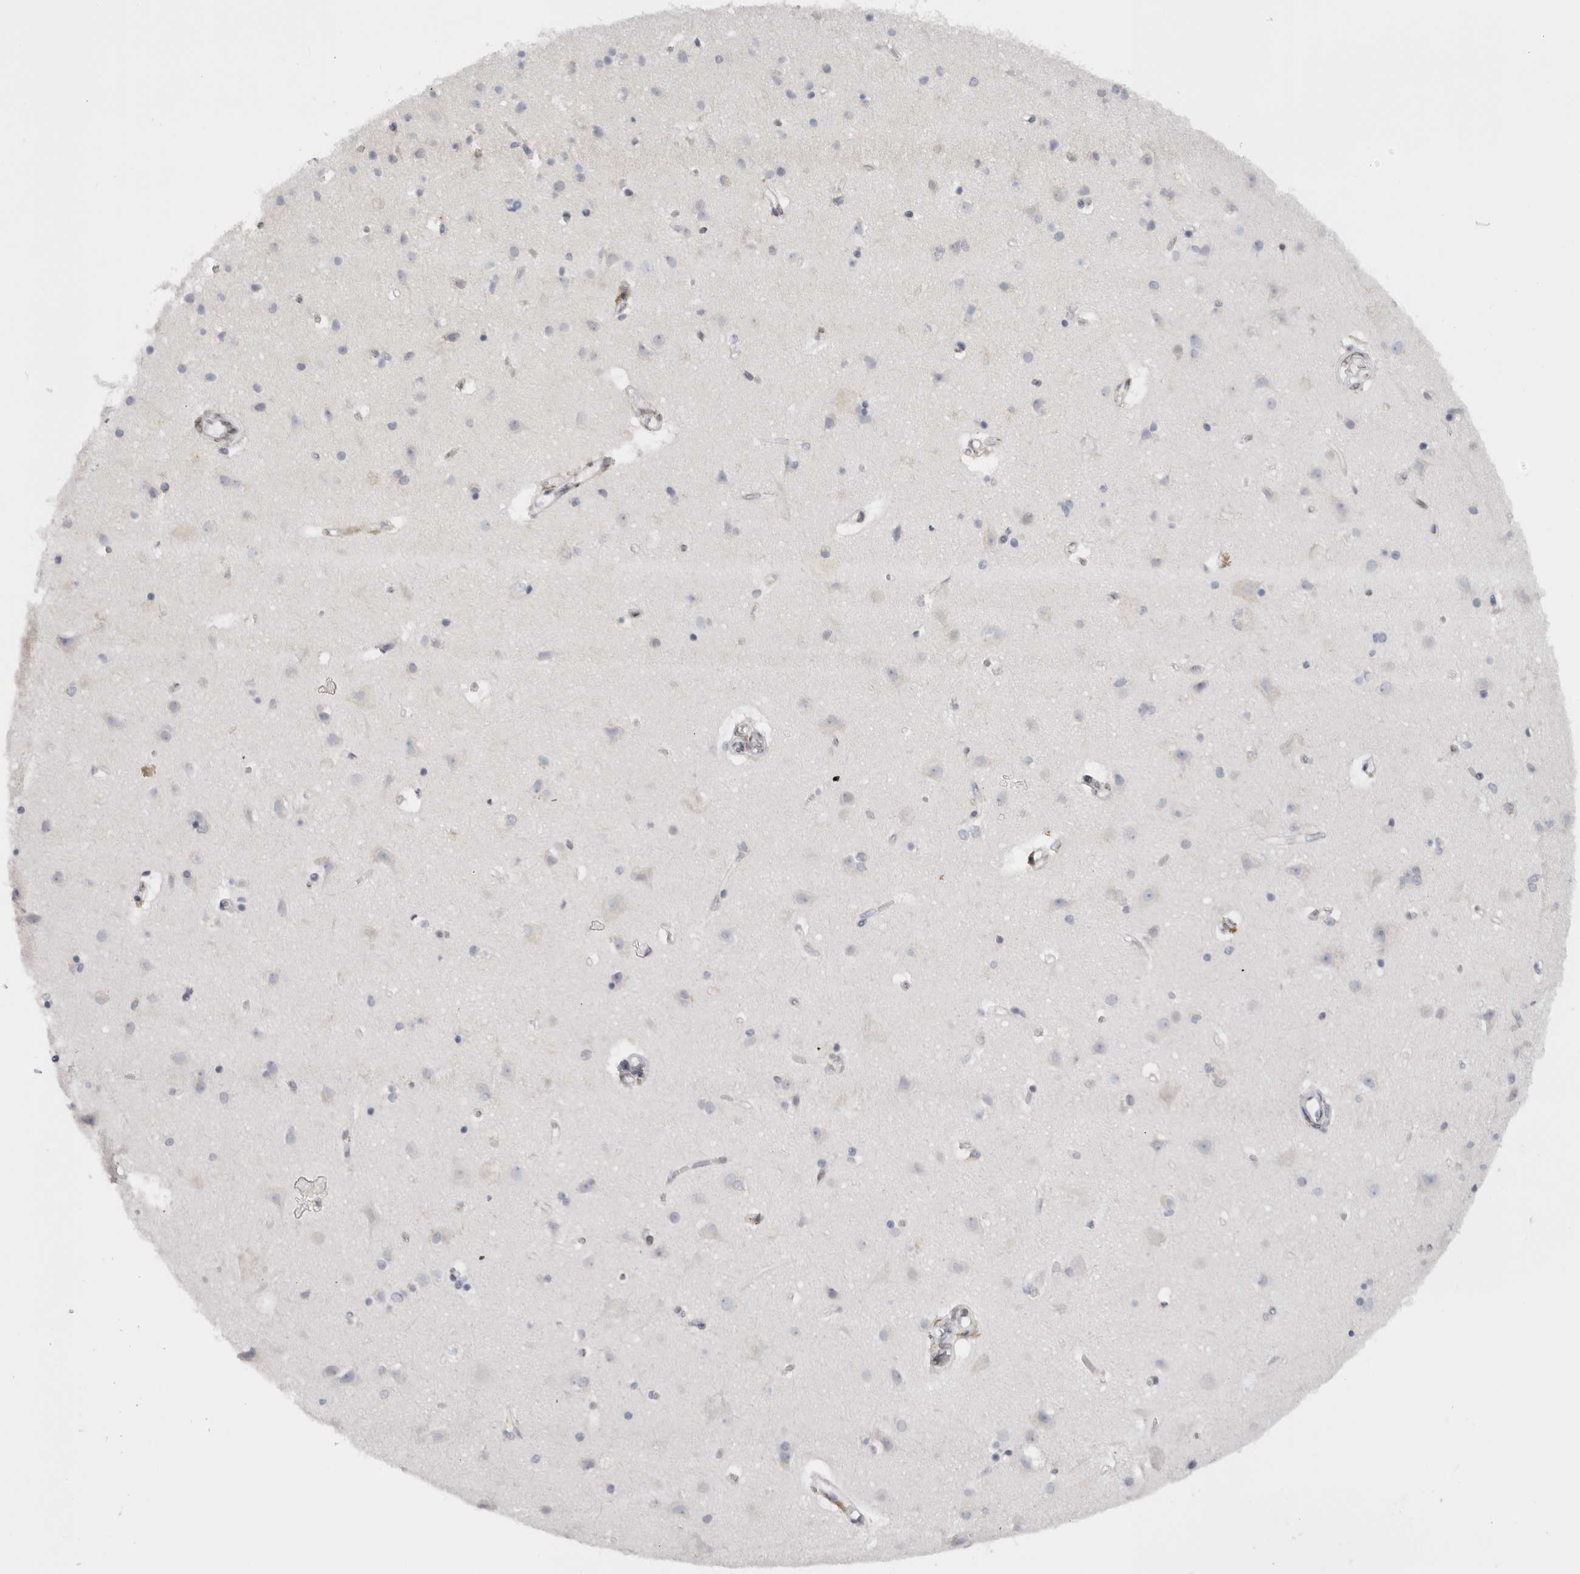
{"staining": {"intensity": "negative", "quantity": "none", "location": "none"}, "tissue": "cerebral cortex", "cell_type": "Endothelial cells", "image_type": "normal", "snomed": [{"axis": "morphology", "description": "Normal tissue, NOS"}, {"axis": "topography", "description": "Cerebral cortex"}], "caption": "Immunohistochemical staining of normal human cerebral cortex exhibits no significant staining in endothelial cells.", "gene": "VCPIP1", "patient": {"sex": "male", "age": 54}}